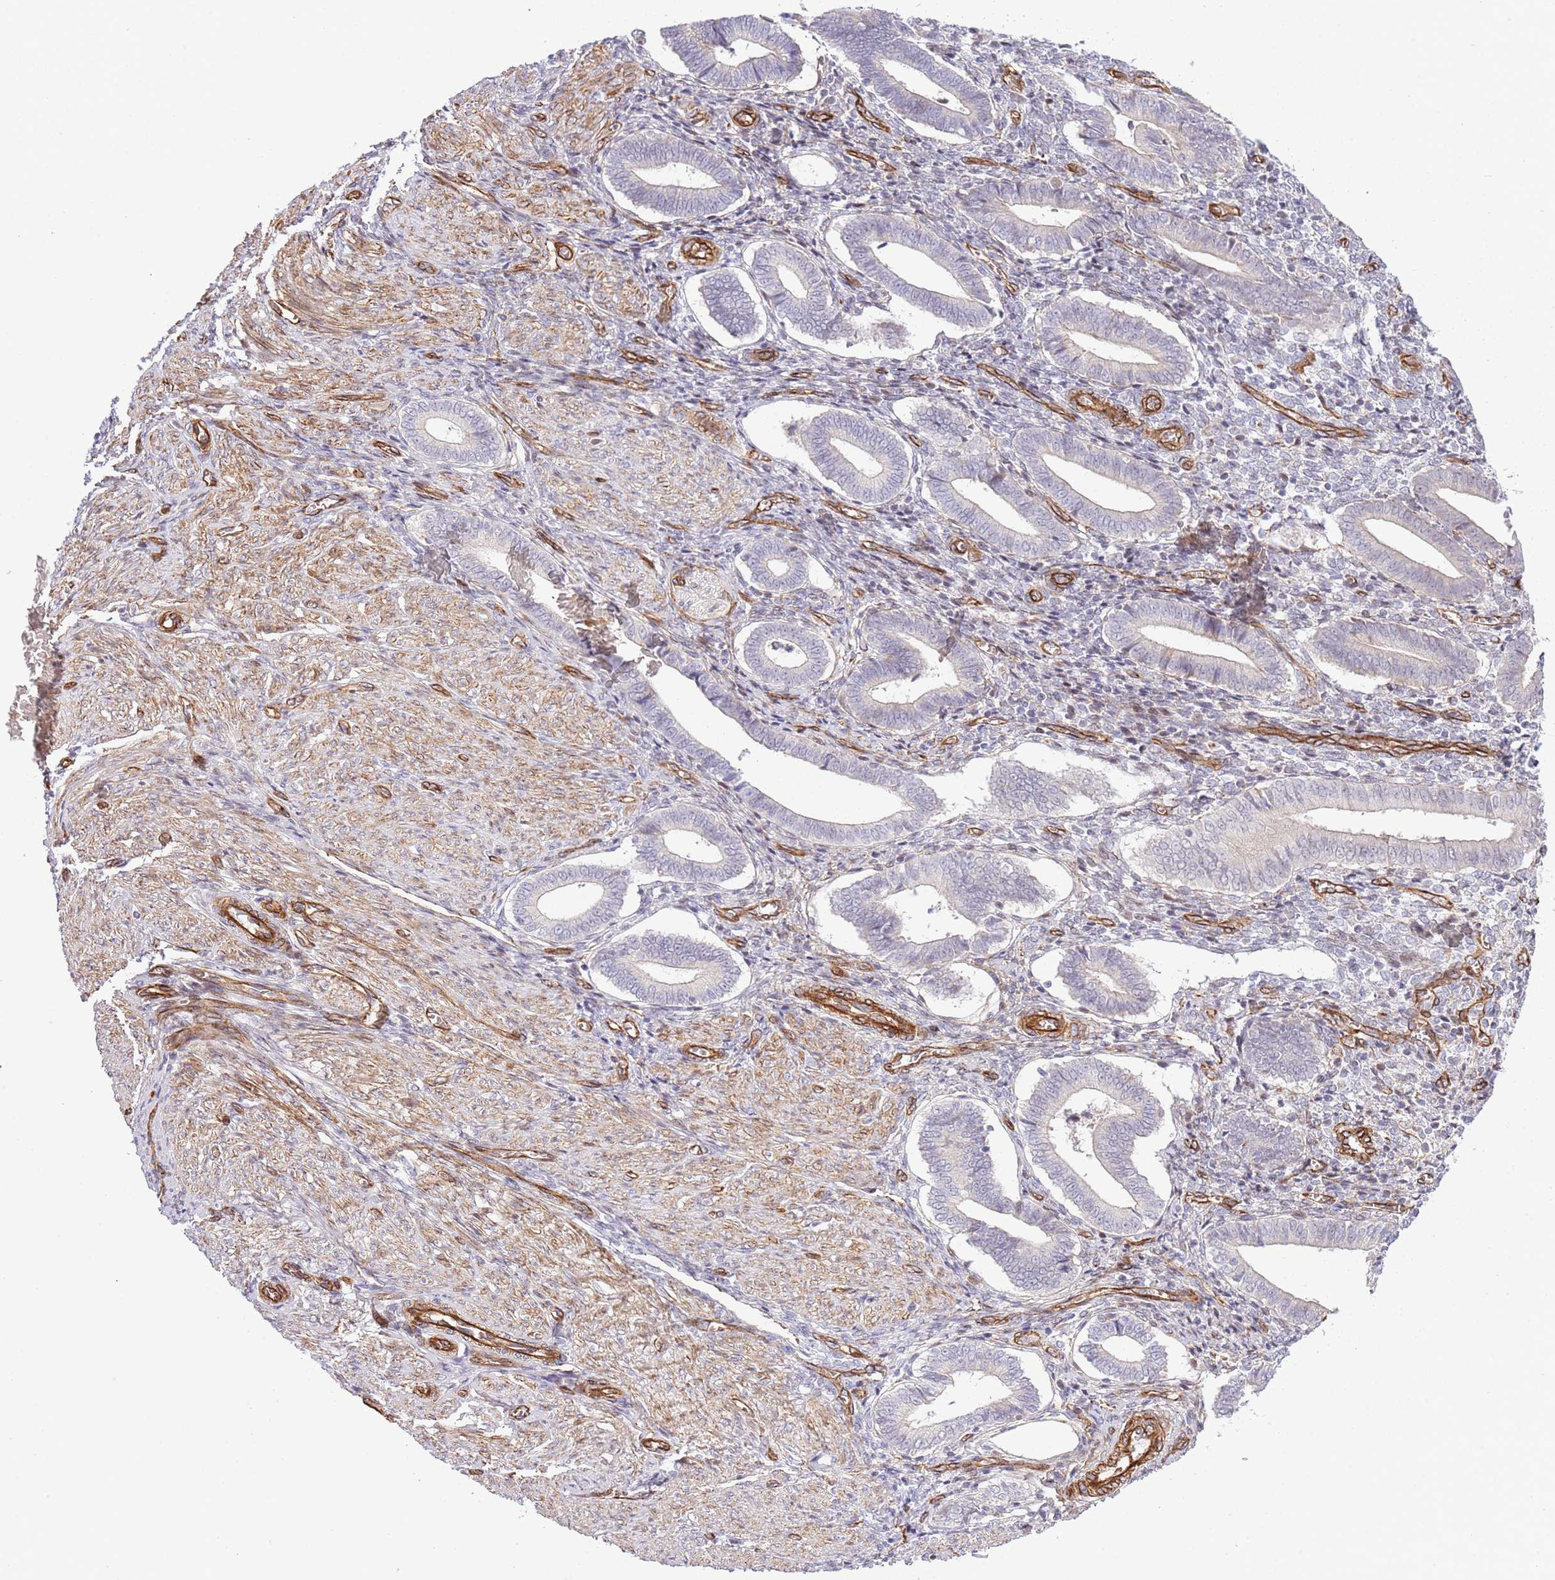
{"staining": {"intensity": "negative", "quantity": "none", "location": "none"}, "tissue": "endometrium", "cell_type": "Cells in endometrial stroma", "image_type": "normal", "snomed": [{"axis": "morphology", "description": "Normal tissue, NOS"}, {"axis": "topography", "description": "Other"}, {"axis": "topography", "description": "Endometrium"}], "caption": "The image displays no staining of cells in endometrial stroma in benign endometrium. (Stains: DAB immunohistochemistry with hematoxylin counter stain, Microscopy: brightfield microscopy at high magnification).", "gene": "NEK3", "patient": {"sex": "female", "age": 44}}